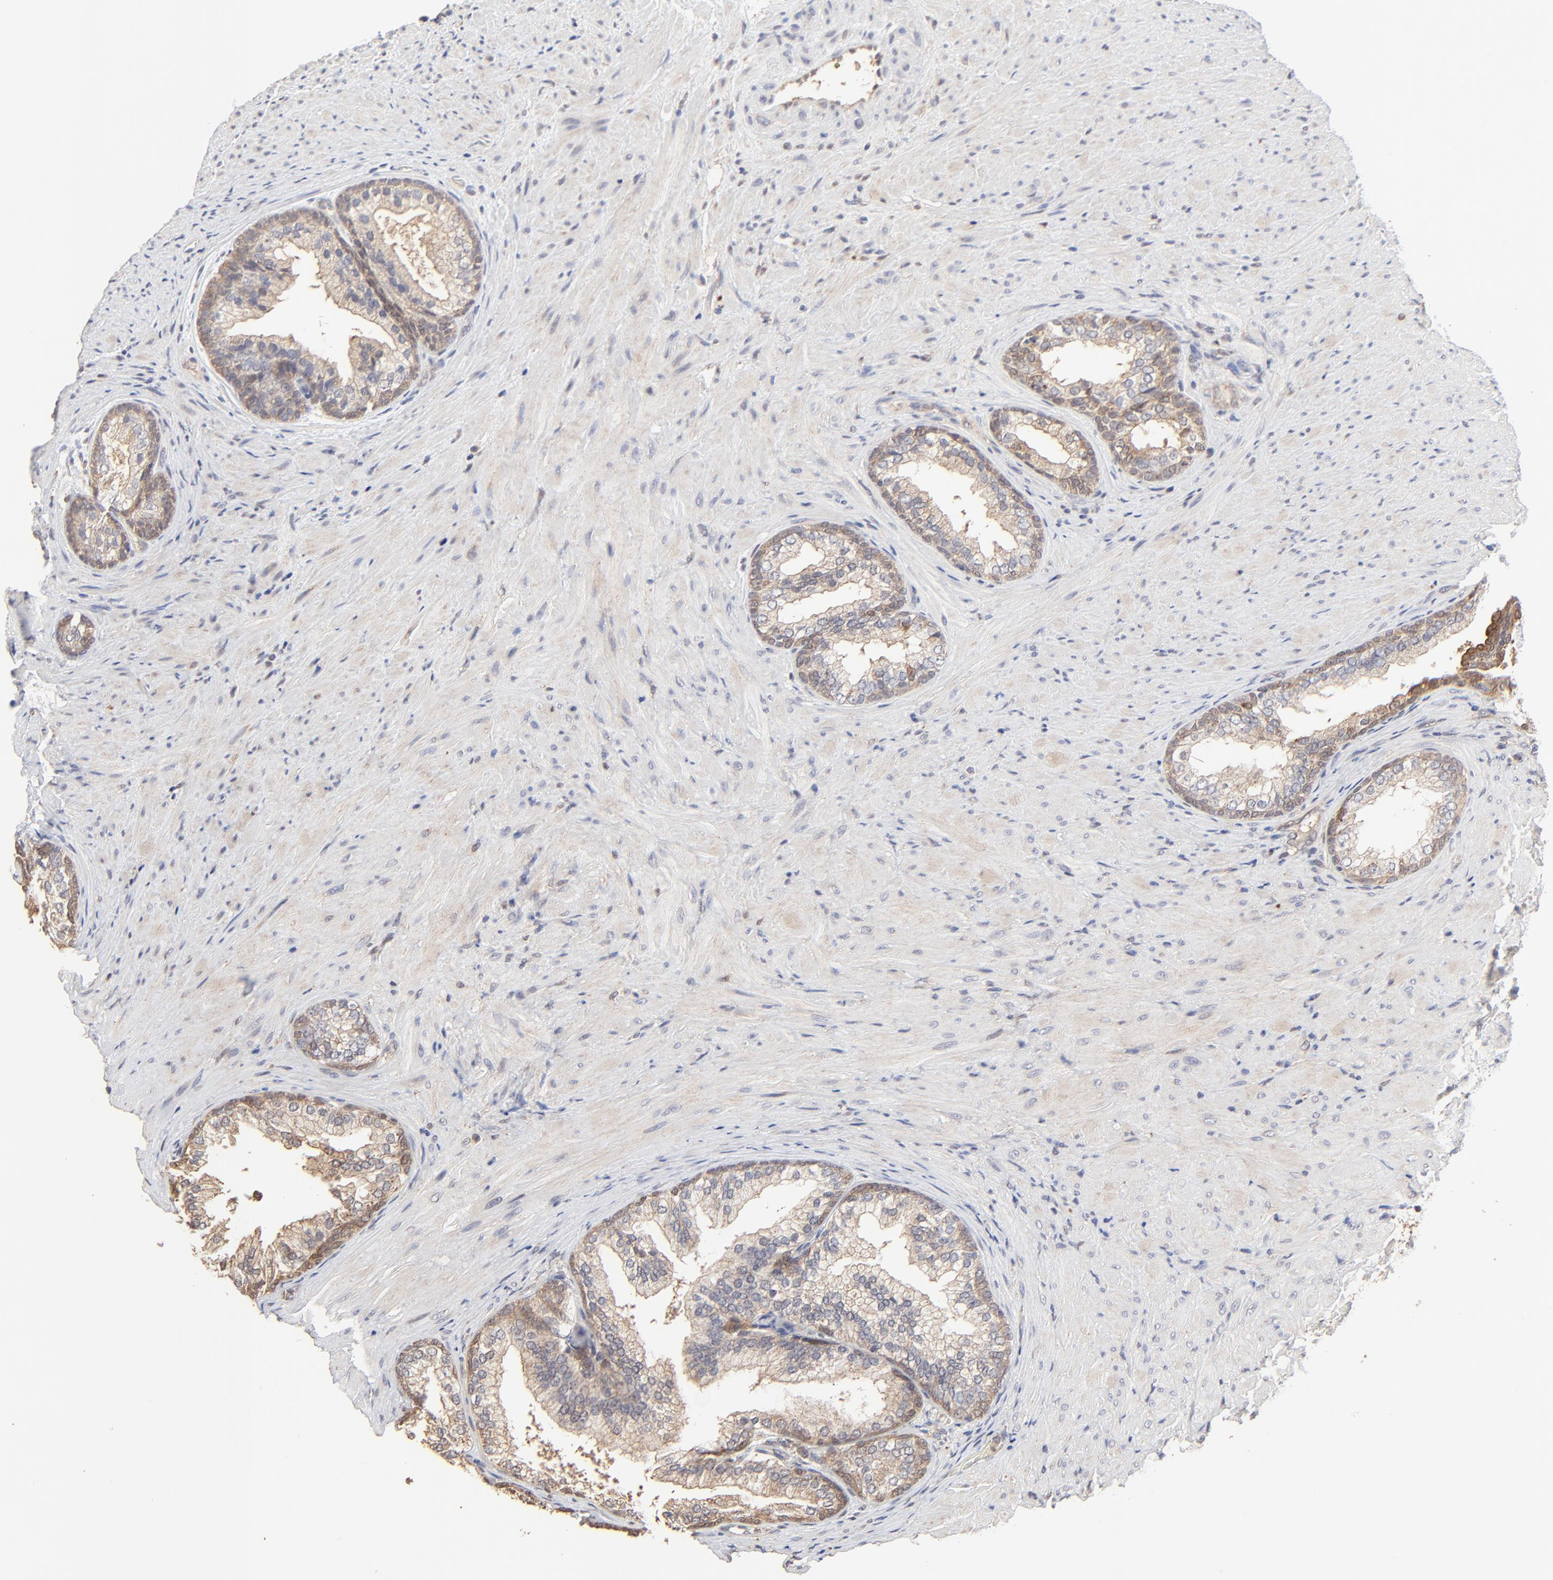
{"staining": {"intensity": "moderate", "quantity": ">75%", "location": "cytoplasmic/membranous"}, "tissue": "prostate", "cell_type": "Glandular cells", "image_type": "normal", "snomed": [{"axis": "morphology", "description": "Normal tissue, NOS"}, {"axis": "topography", "description": "Prostate"}], "caption": "High-magnification brightfield microscopy of benign prostate stained with DAB (3,3'-diaminobenzidine) (brown) and counterstained with hematoxylin (blue). glandular cells exhibit moderate cytoplasmic/membranous positivity is identified in approximately>75% of cells.", "gene": "LGALS3", "patient": {"sex": "male", "age": 76}}